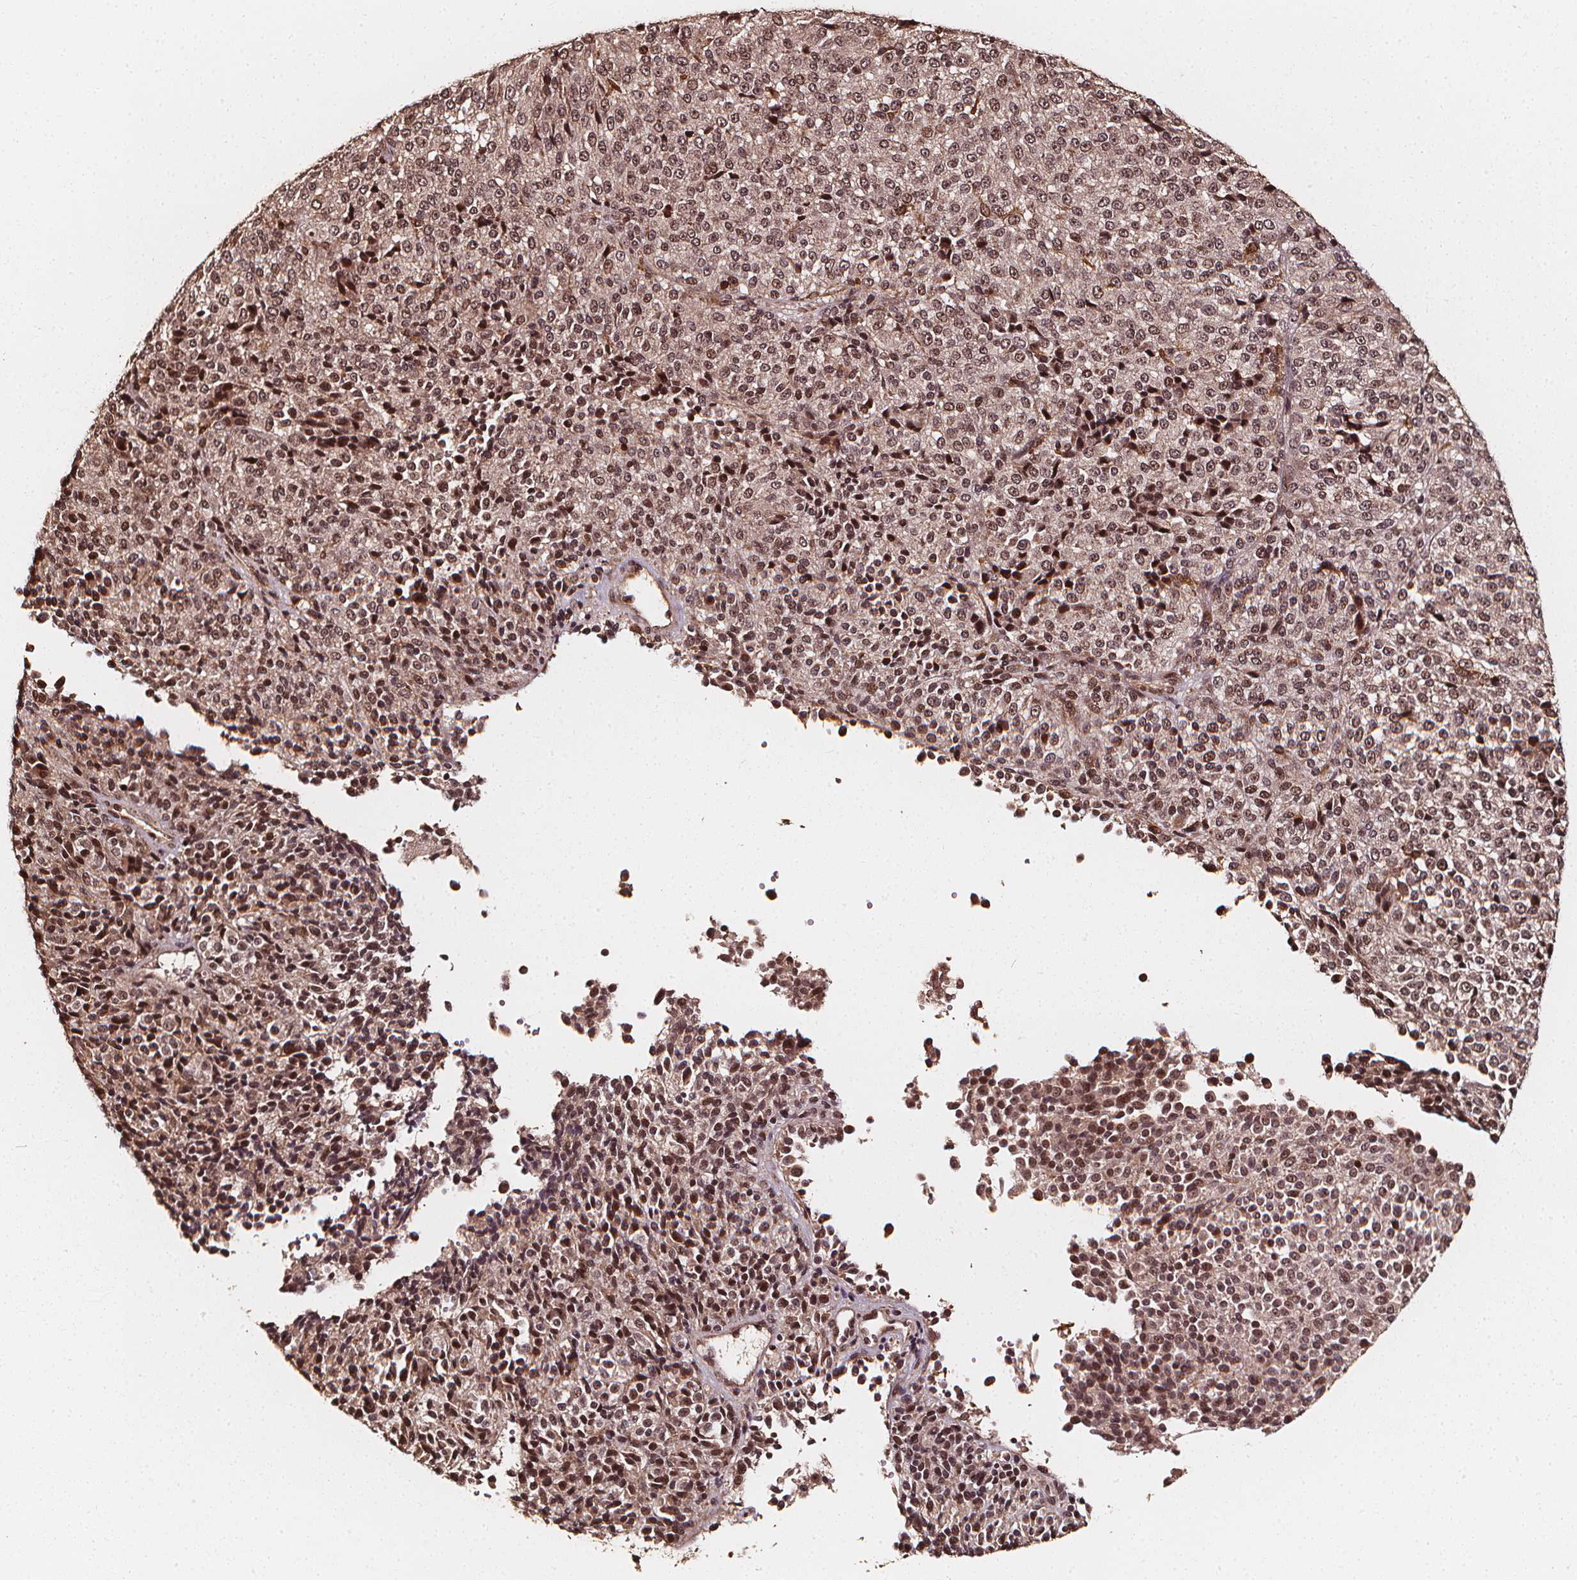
{"staining": {"intensity": "moderate", "quantity": ">75%", "location": "nuclear"}, "tissue": "melanoma", "cell_type": "Tumor cells", "image_type": "cancer", "snomed": [{"axis": "morphology", "description": "Malignant melanoma, Metastatic site"}, {"axis": "topography", "description": "Brain"}], "caption": "Immunohistochemistry image of neoplastic tissue: malignant melanoma (metastatic site) stained using immunohistochemistry (IHC) displays medium levels of moderate protein expression localized specifically in the nuclear of tumor cells, appearing as a nuclear brown color.", "gene": "EXOSC9", "patient": {"sex": "female", "age": 56}}